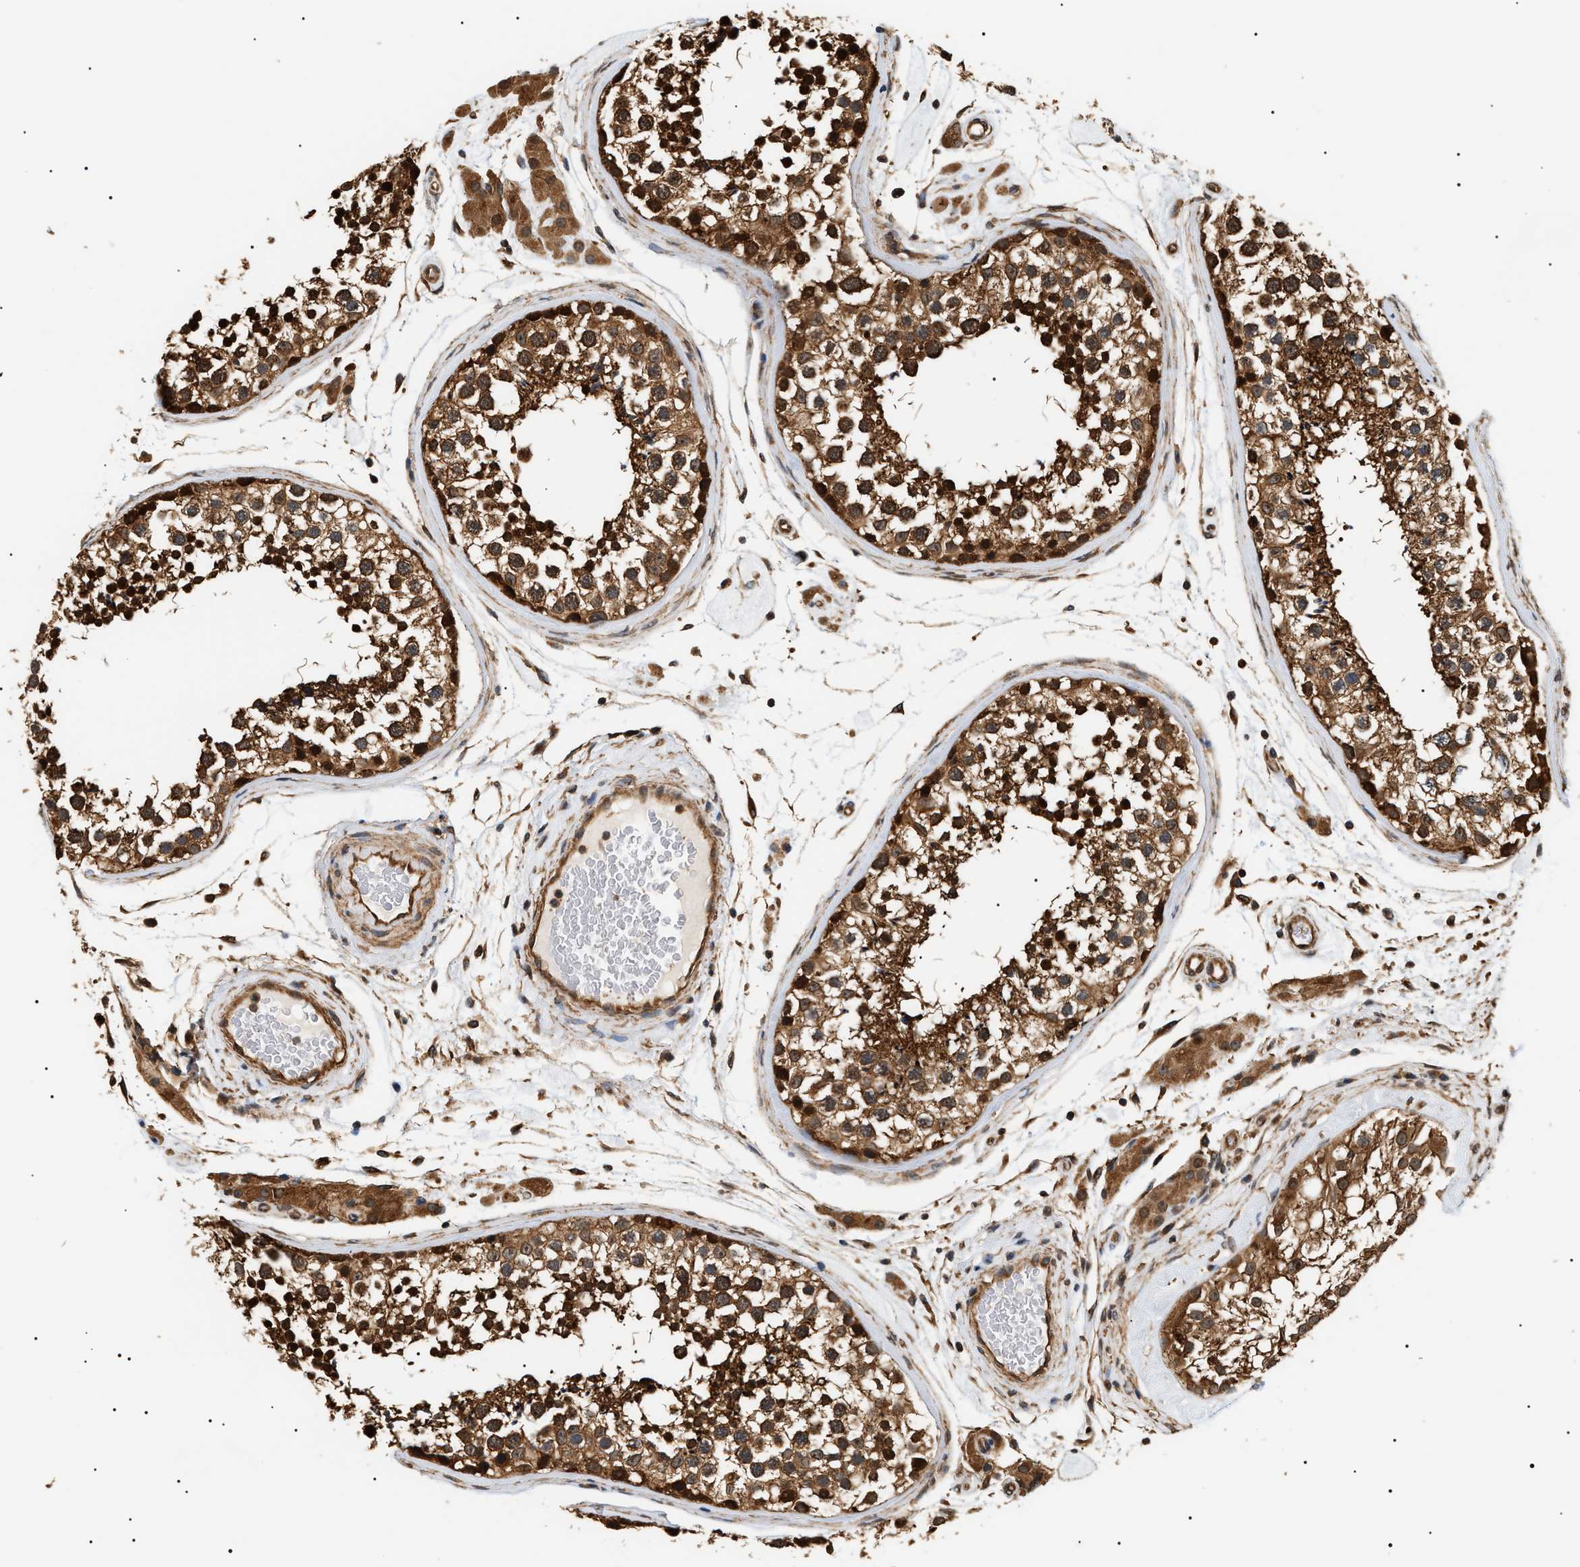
{"staining": {"intensity": "strong", "quantity": ">75%", "location": "cytoplasmic/membranous"}, "tissue": "testis", "cell_type": "Cells in seminiferous ducts", "image_type": "normal", "snomed": [{"axis": "morphology", "description": "Normal tissue, NOS"}, {"axis": "topography", "description": "Testis"}], "caption": "High-power microscopy captured an IHC photomicrograph of benign testis, revealing strong cytoplasmic/membranous expression in about >75% of cells in seminiferous ducts.", "gene": "SH3GLB2", "patient": {"sex": "male", "age": 46}}